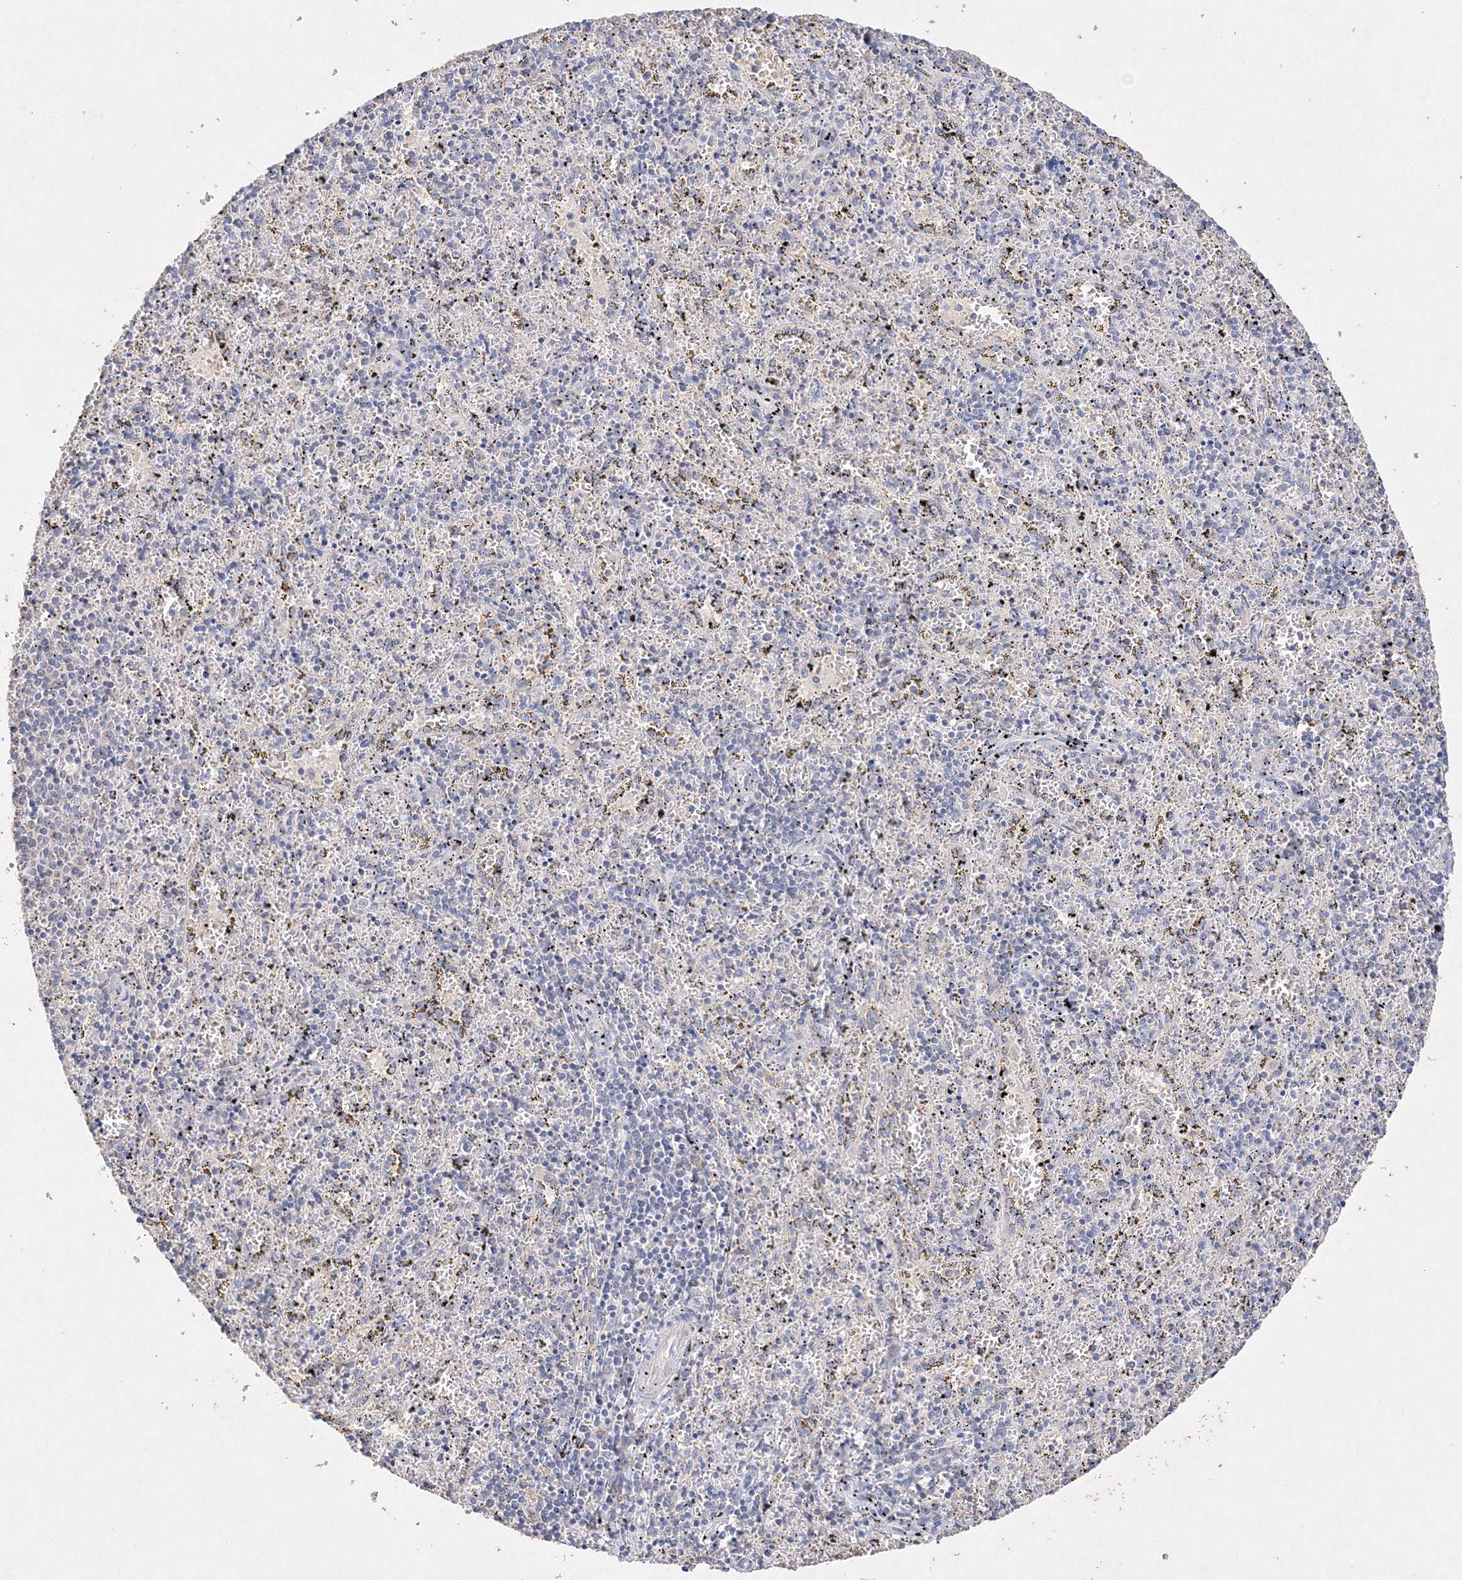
{"staining": {"intensity": "negative", "quantity": "none", "location": "none"}, "tissue": "spleen", "cell_type": "Cells in red pulp", "image_type": "normal", "snomed": [{"axis": "morphology", "description": "Normal tissue, NOS"}, {"axis": "topography", "description": "Spleen"}], "caption": "Protein analysis of unremarkable spleen exhibits no significant staining in cells in red pulp. (Stains: DAB (3,3'-diaminobenzidine) IHC with hematoxylin counter stain, Microscopy: brightfield microscopy at high magnification).", "gene": "GLS", "patient": {"sex": "male", "age": 11}}